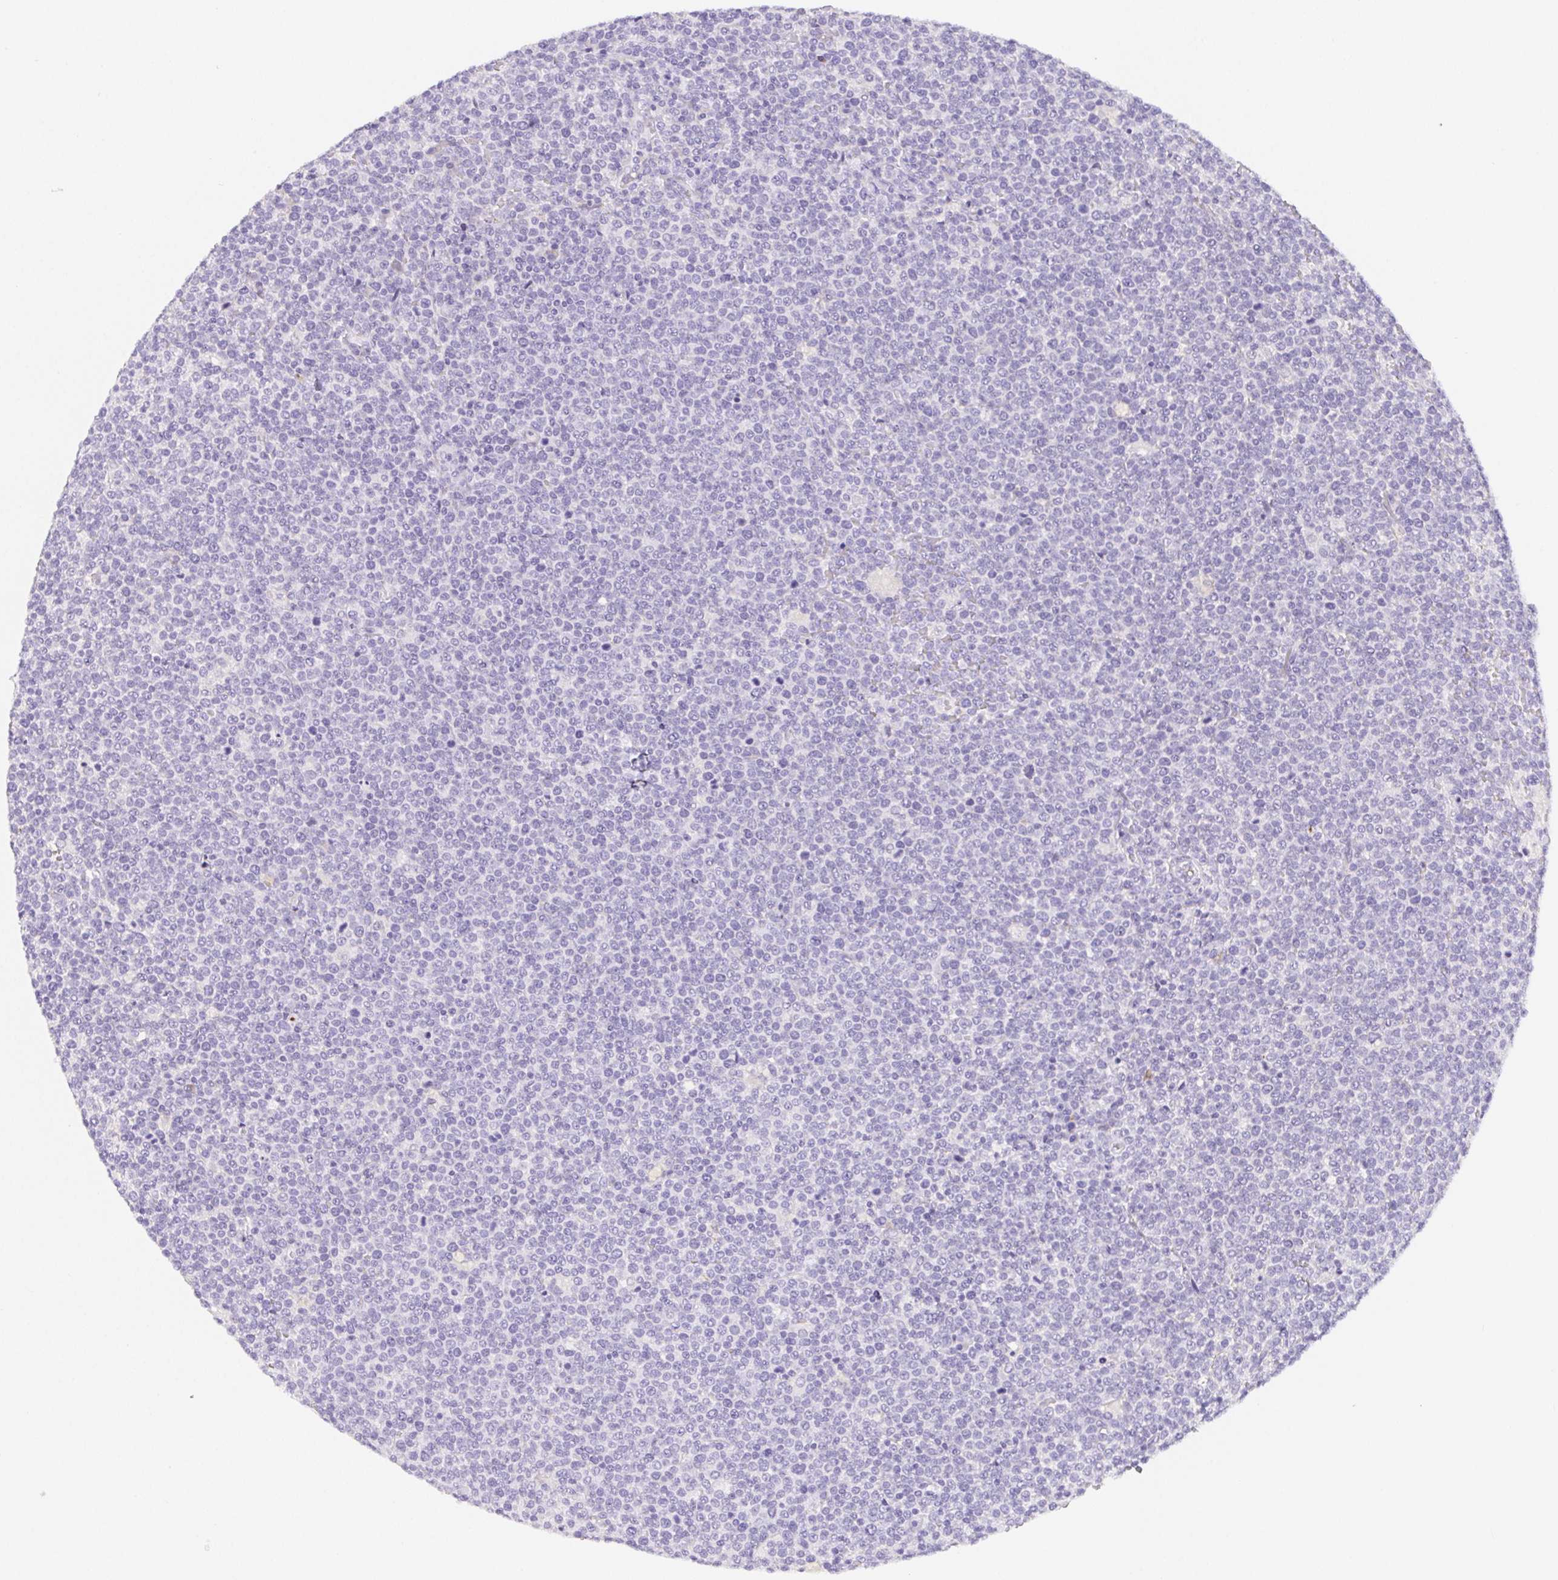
{"staining": {"intensity": "negative", "quantity": "none", "location": "none"}, "tissue": "lymphoma", "cell_type": "Tumor cells", "image_type": "cancer", "snomed": [{"axis": "morphology", "description": "Malignant lymphoma, non-Hodgkin's type, High grade"}, {"axis": "topography", "description": "Lymph node"}], "caption": "Lymphoma was stained to show a protein in brown. There is no significant staining in tumor cells.", "gene": "ITIH2", "patient": {"sex": "male", "age": 61}}